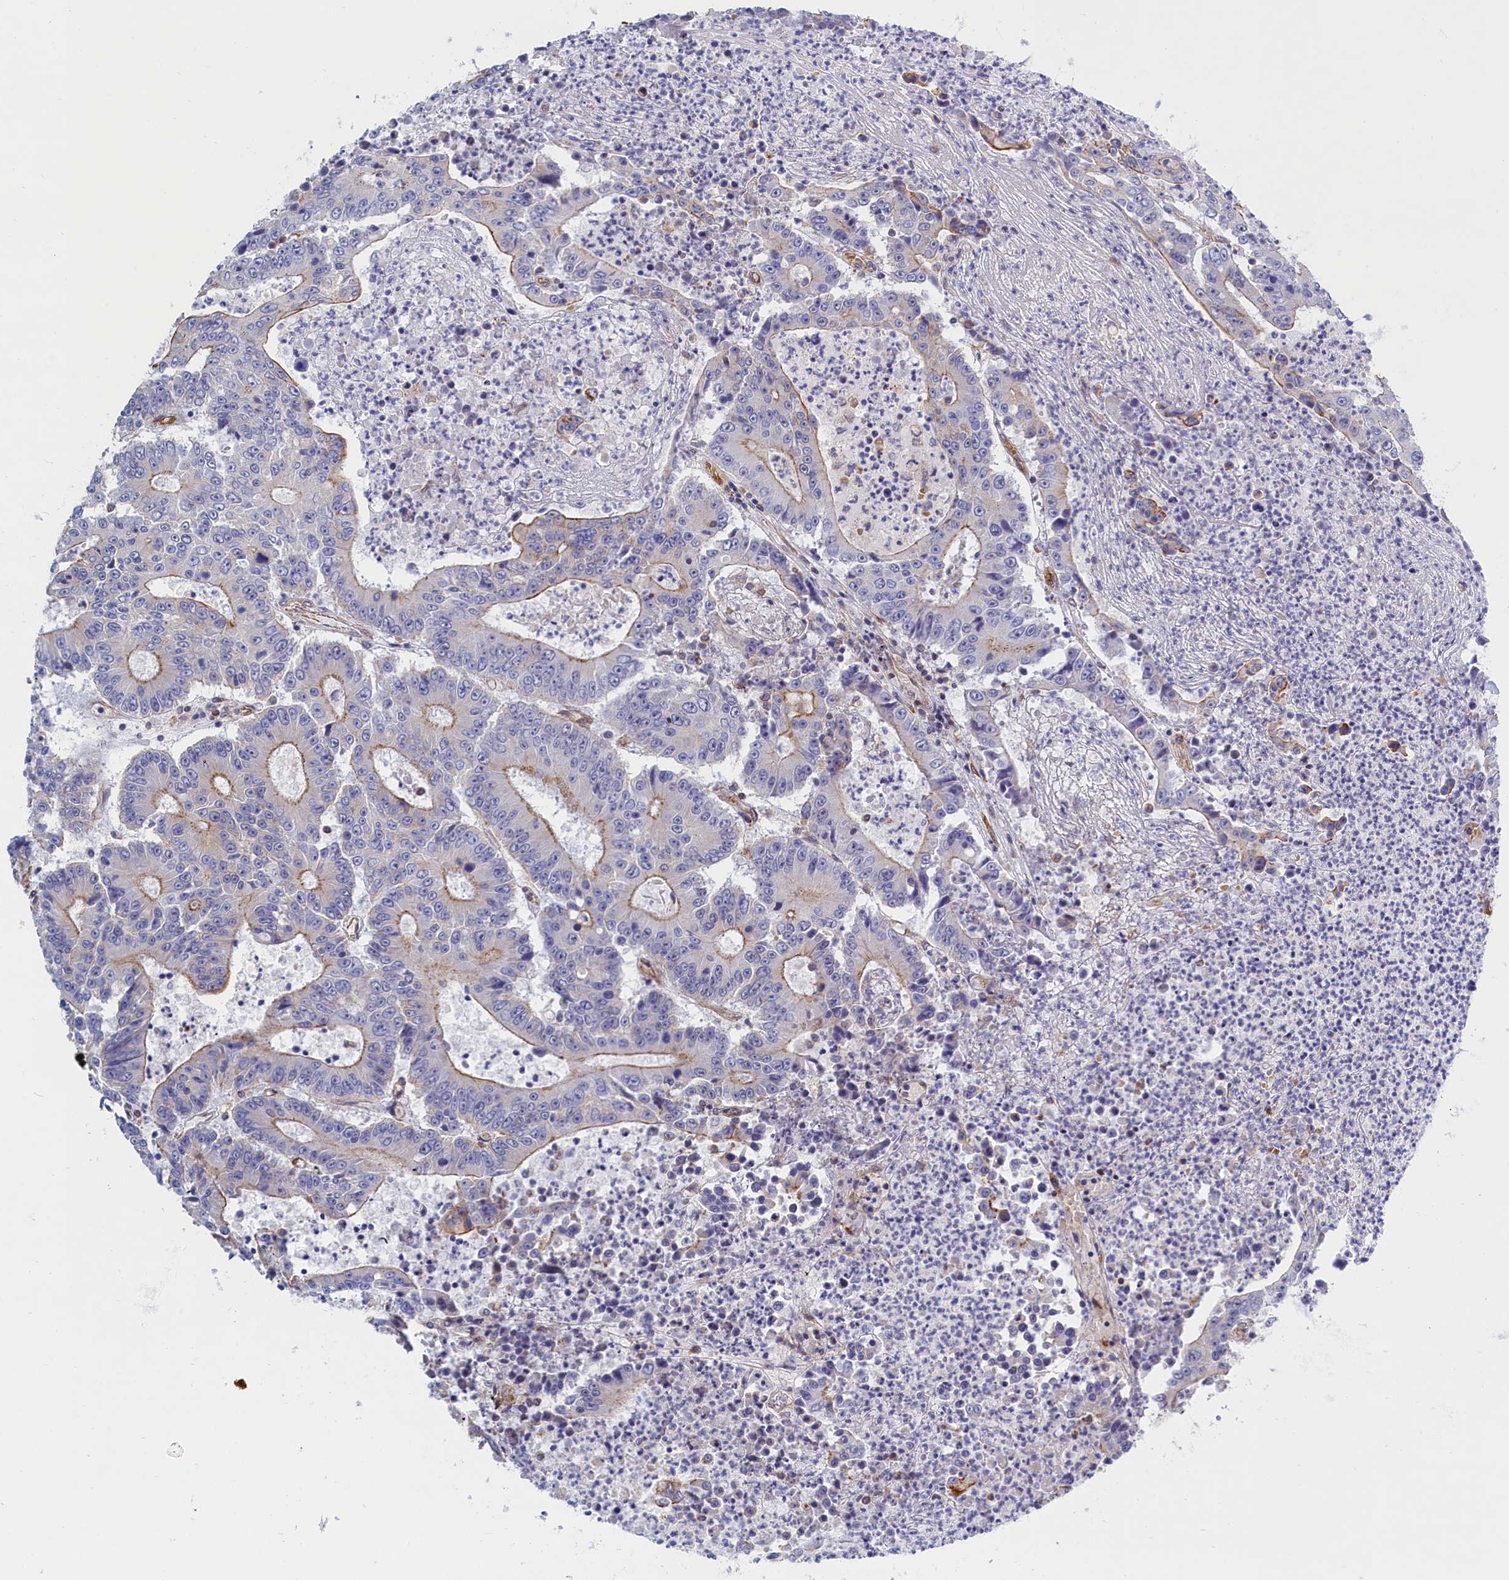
{"staining": {"intensity": "weak", "quantity": "<25%", "location": "cytoplasmic/membranous"}, "tissue": "colorectal cancer", "cell_type": "Tumor cells", "image_type": "cancer", "snomed": [{"axis": "morphology", "description": "Adenocarcinoma, NOS"}, {"axis": "topography", "description": "Colon"}], "caption": "An immunohistochemistry (IHC) micrograph of colorectal adenocarcinoma is shown. There is no staining in tumor cells of colorectal adenocarcinoma.", "gene": "ABCC12", "patient": {"sex": "male", "age": 83}}